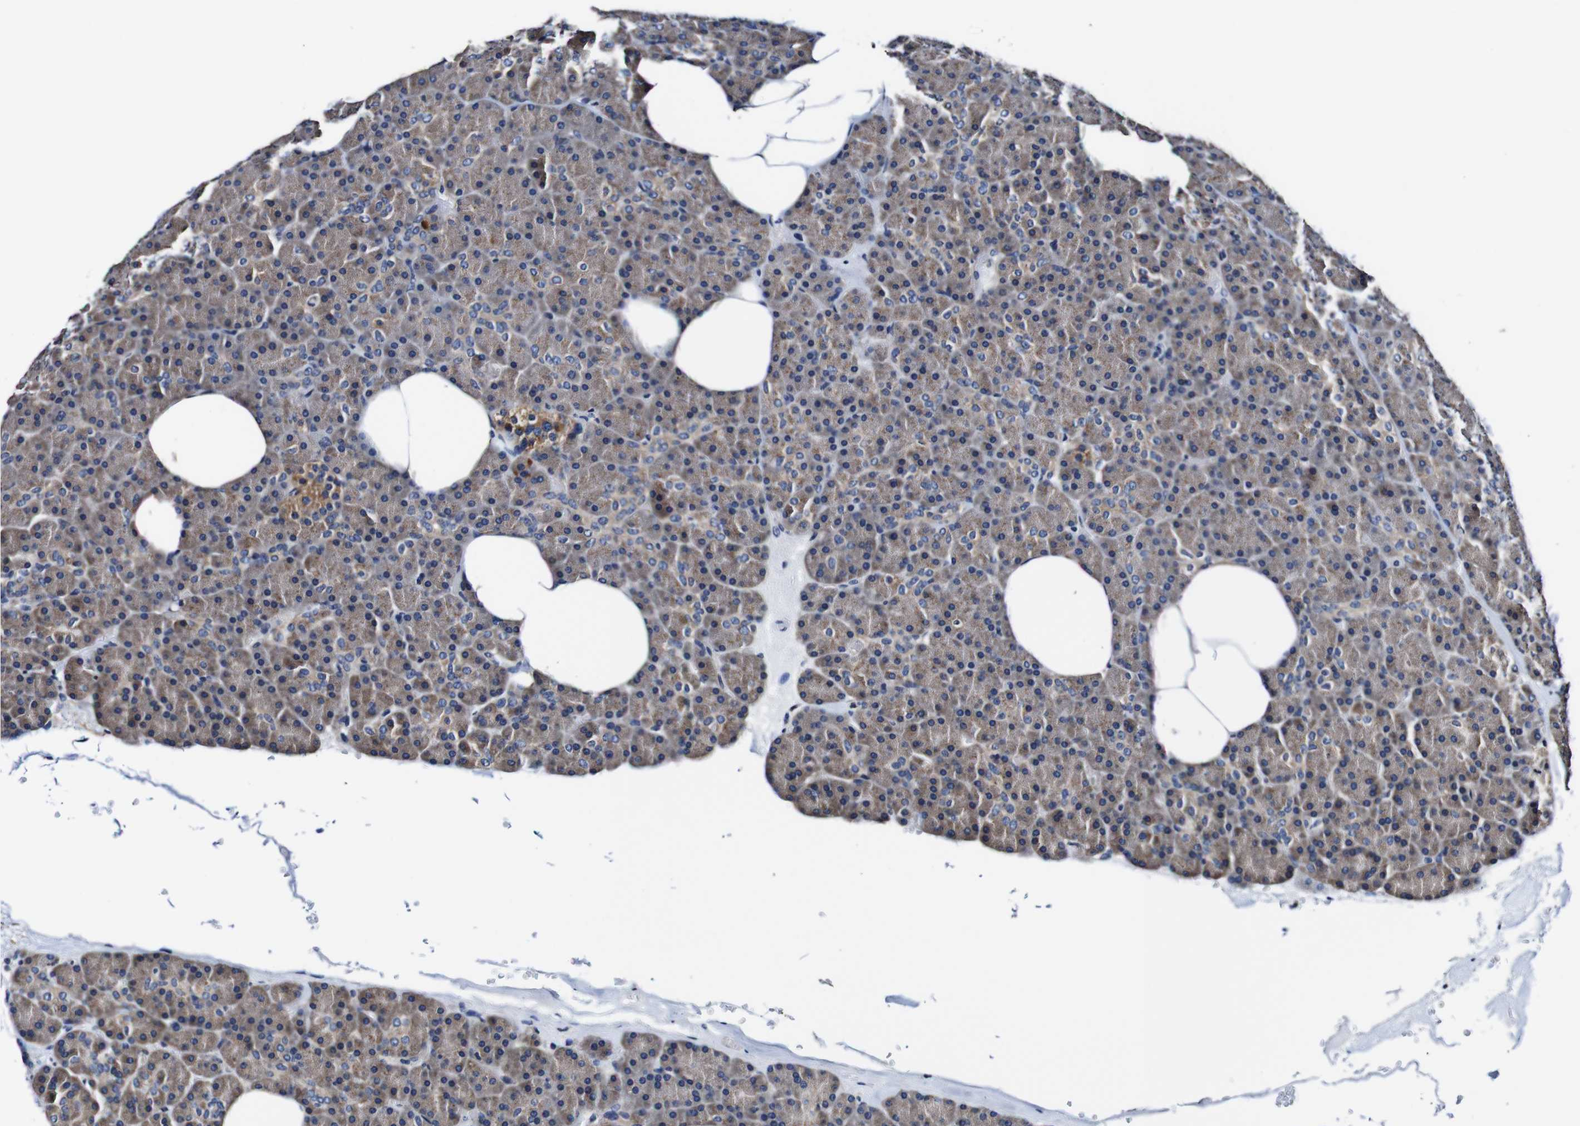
{"staining": {"intensity": "weak", "quantity": ">75%", "location": "cytoplasmic/membranous"}, "tissue": "pancreas", "cell_type": "Exocrine glandular cells", "image_type": "normal", "snomed": [{"axis": "morphology", "description": "Normal tissue, NOS"}, {"axis": "topography", "description": "Pancreas"}], "caption": "Immunohistochemistry (IHC) micrograph of benign pancreas stained for a protein (brown), which shows low levels of weak cytoplasmic/membranous positivity in about >75% of exocrine glandular cells.", "gene": "PDCD6IP", "patient": {"sex": "female", "age": 35}}